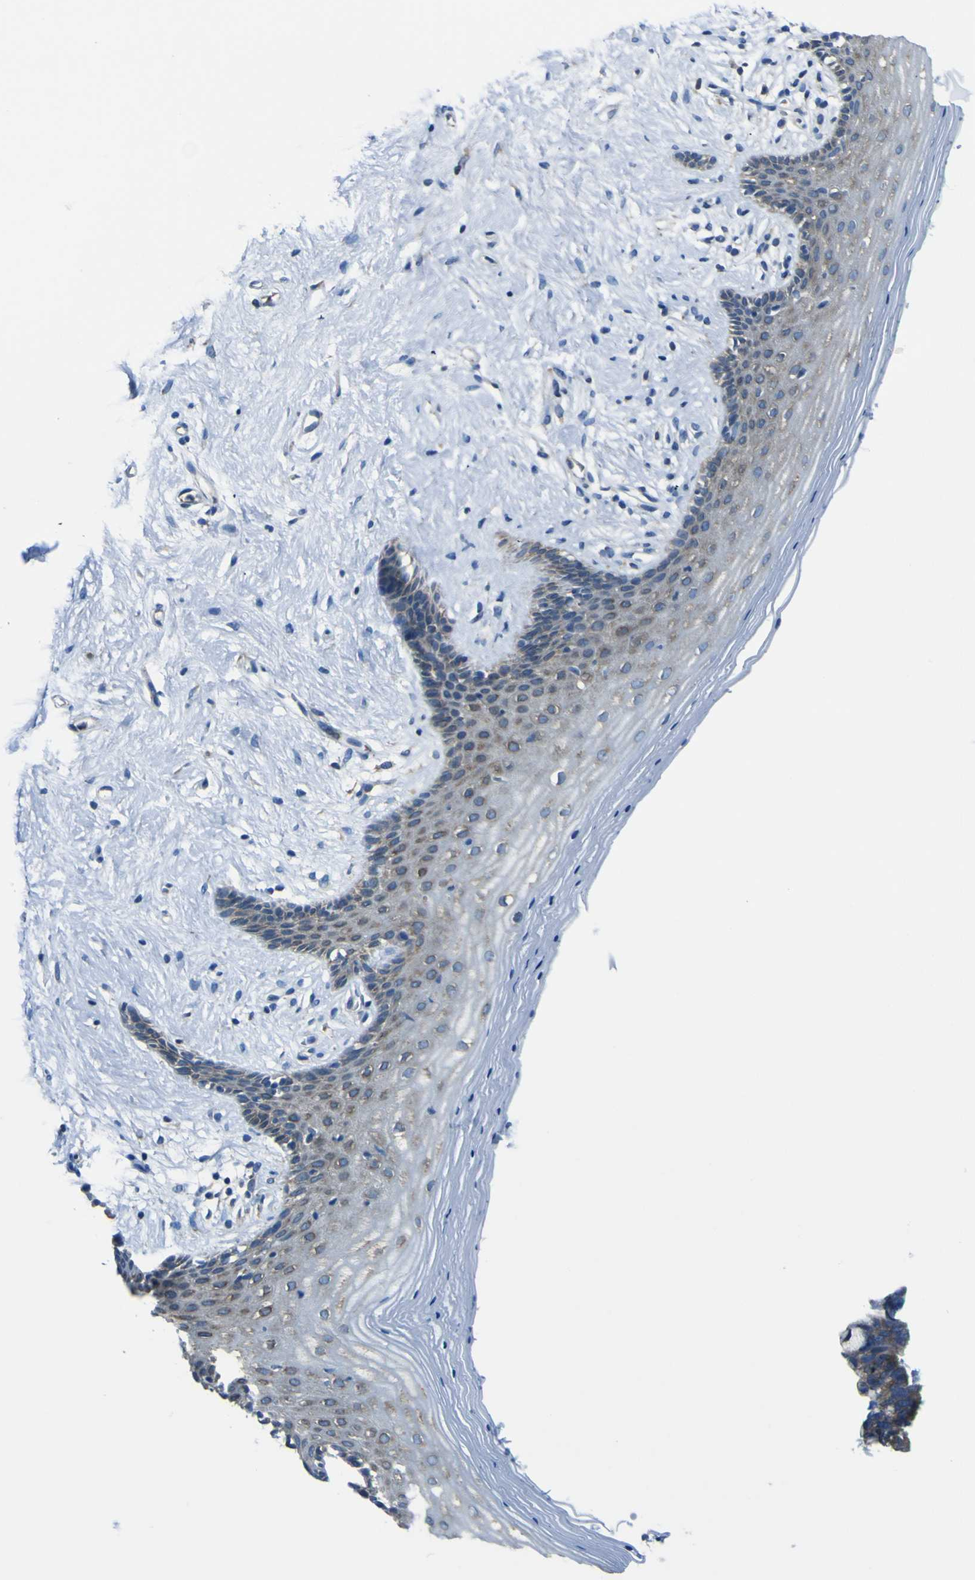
{"staining": {"intensity": "moderate", "quantity": "25%-75%", "location": "cytoplasmic/membranous"}, "tissue": "vagina", "cell_type": "Squamous epithelial cells", "image_type": "normal", "snomed": [{"axis": "morphology", "description": "Normal tissue, NOS"}, {"axis": "topography", "description": "Vagina"}], "caption": "Vagina stained for a protein displays moderate cytoplasmic/membranous positivity in squamous epithelial cells. The staining was performed using DAB (3,3'-diaminobenzidine) to visualize the protein expression in brown, while the nuclei were stained in blue with hematoxylin (Magnification: 20x).", "gene": "STIM1", "patient": {"sex": "female", "age": 44}}